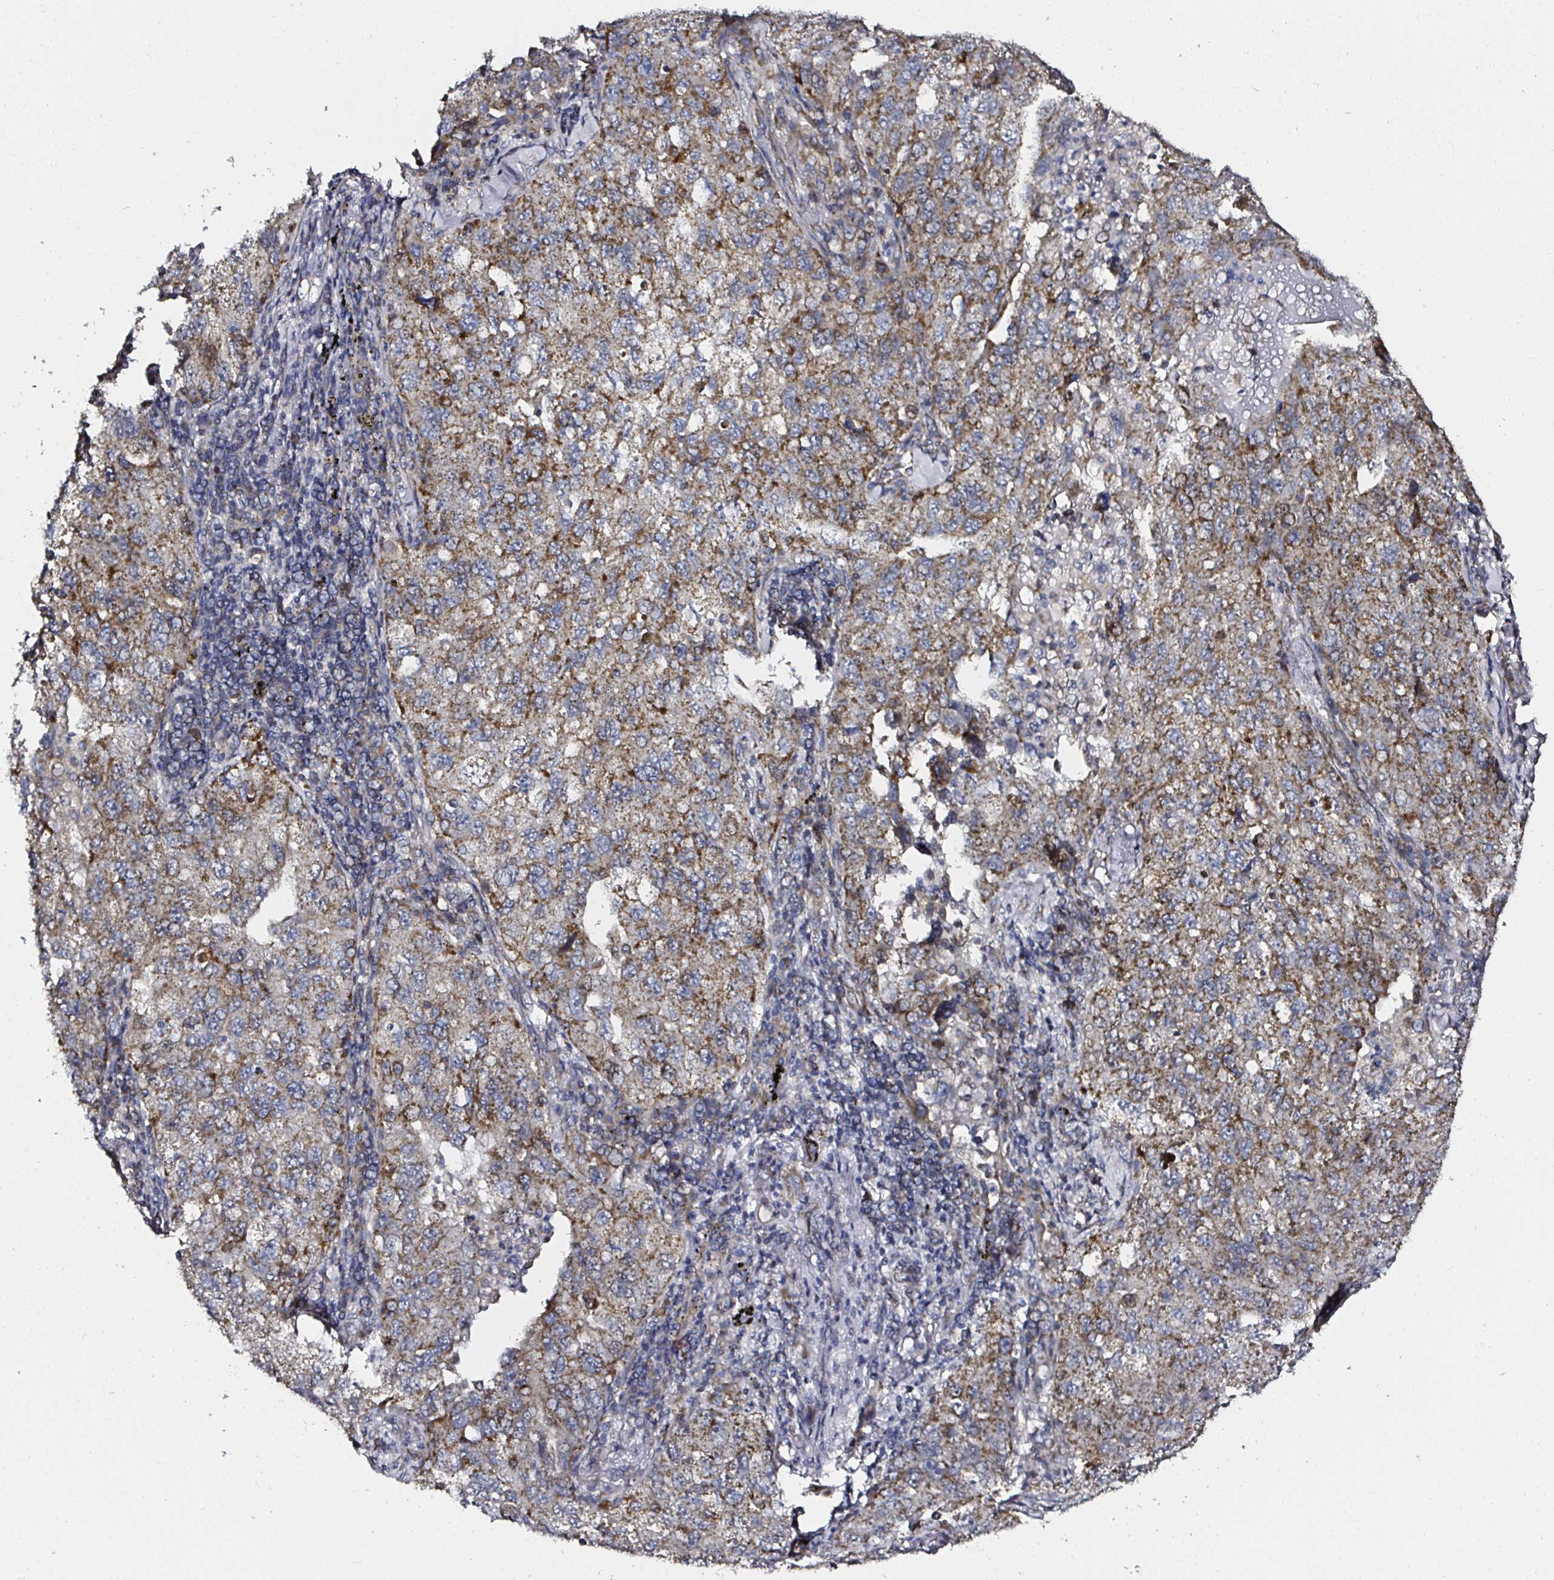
{"staining": {"intensity": "moderate", "quantity": ">75%", "location": "cytoplasmic/membranous"}, "tissue": "lung cancer", "cell_type": "Tumor cells", "image_type": "cancer", "snomed": [{"axis": "morphology", "description": "Adenocarcinoma, NOS"}, {"axis": "topography", "description": "Lung"}], "caption": "DAB (3,3'-diaminobenzidine) immunohistochemical staining of lung cancer (adenocarcinoma) displays moderate cytoplasmic/membranous protein expression in approximately >75% of tumor cells.", "gene": "ATAD3B", "patient": {"sex": "female", "age": 57}}